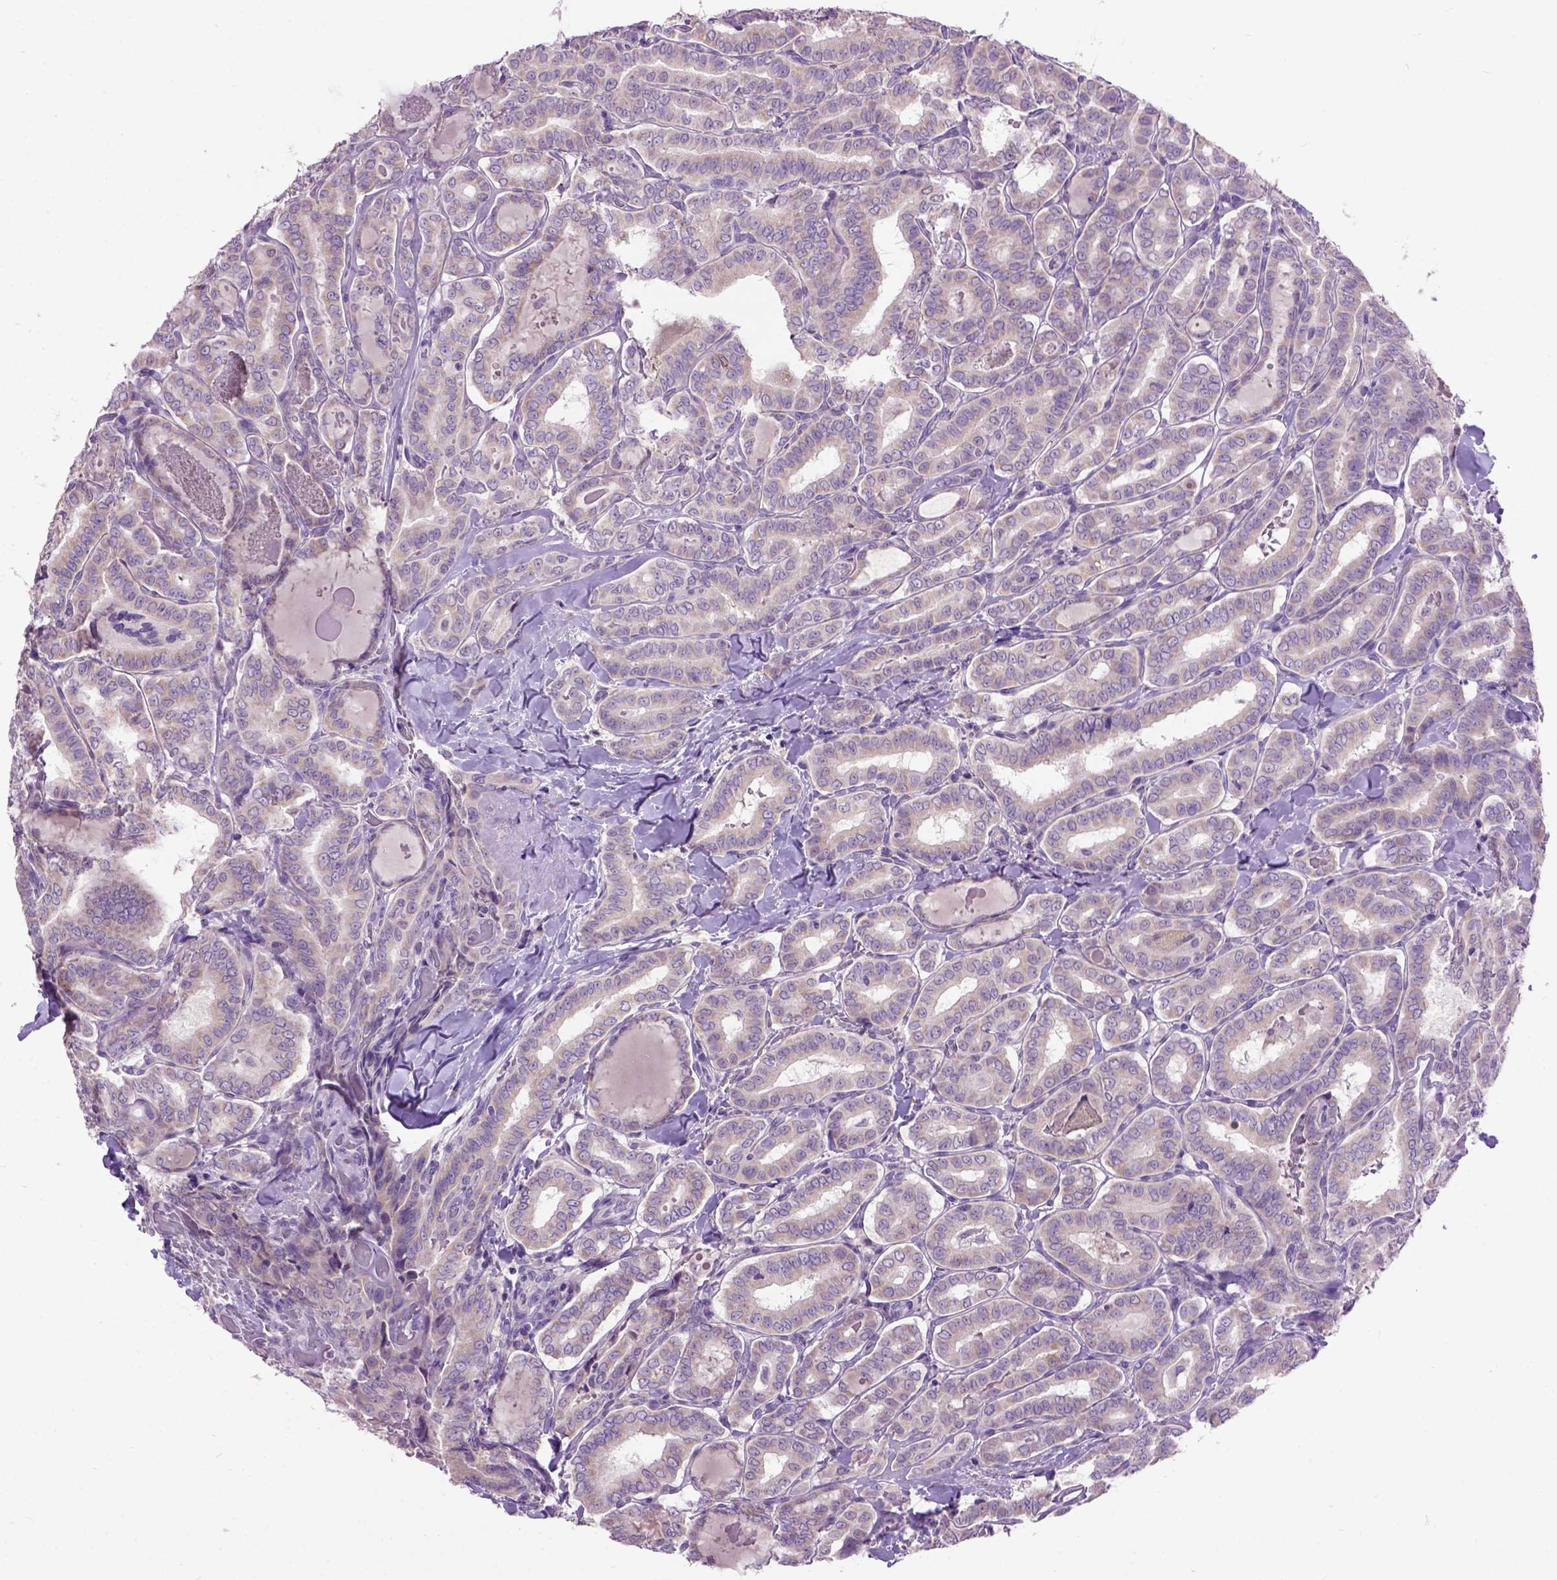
{"staining": {"intensity": "negative", "quantity": "none", "location": "none"}, "tissue": "thyroid cancer", "cell_type": "Tumor cells", "image_type": "cancer", "snomed": [{"axis": "morphology", "description": "Papillary adenocarcinoma, NOS"}, {"axis": "morphology", "description": "Papillary adenoma metastatic"}, {"axis": "topography", "description": "Thyroid gland"}], "caption": "There is no significant positivity in tumor cells of papillary adenoma metastatic (thyroid).", "gene": "MAPT", "patient": {"sex": "female", "age": 50}}